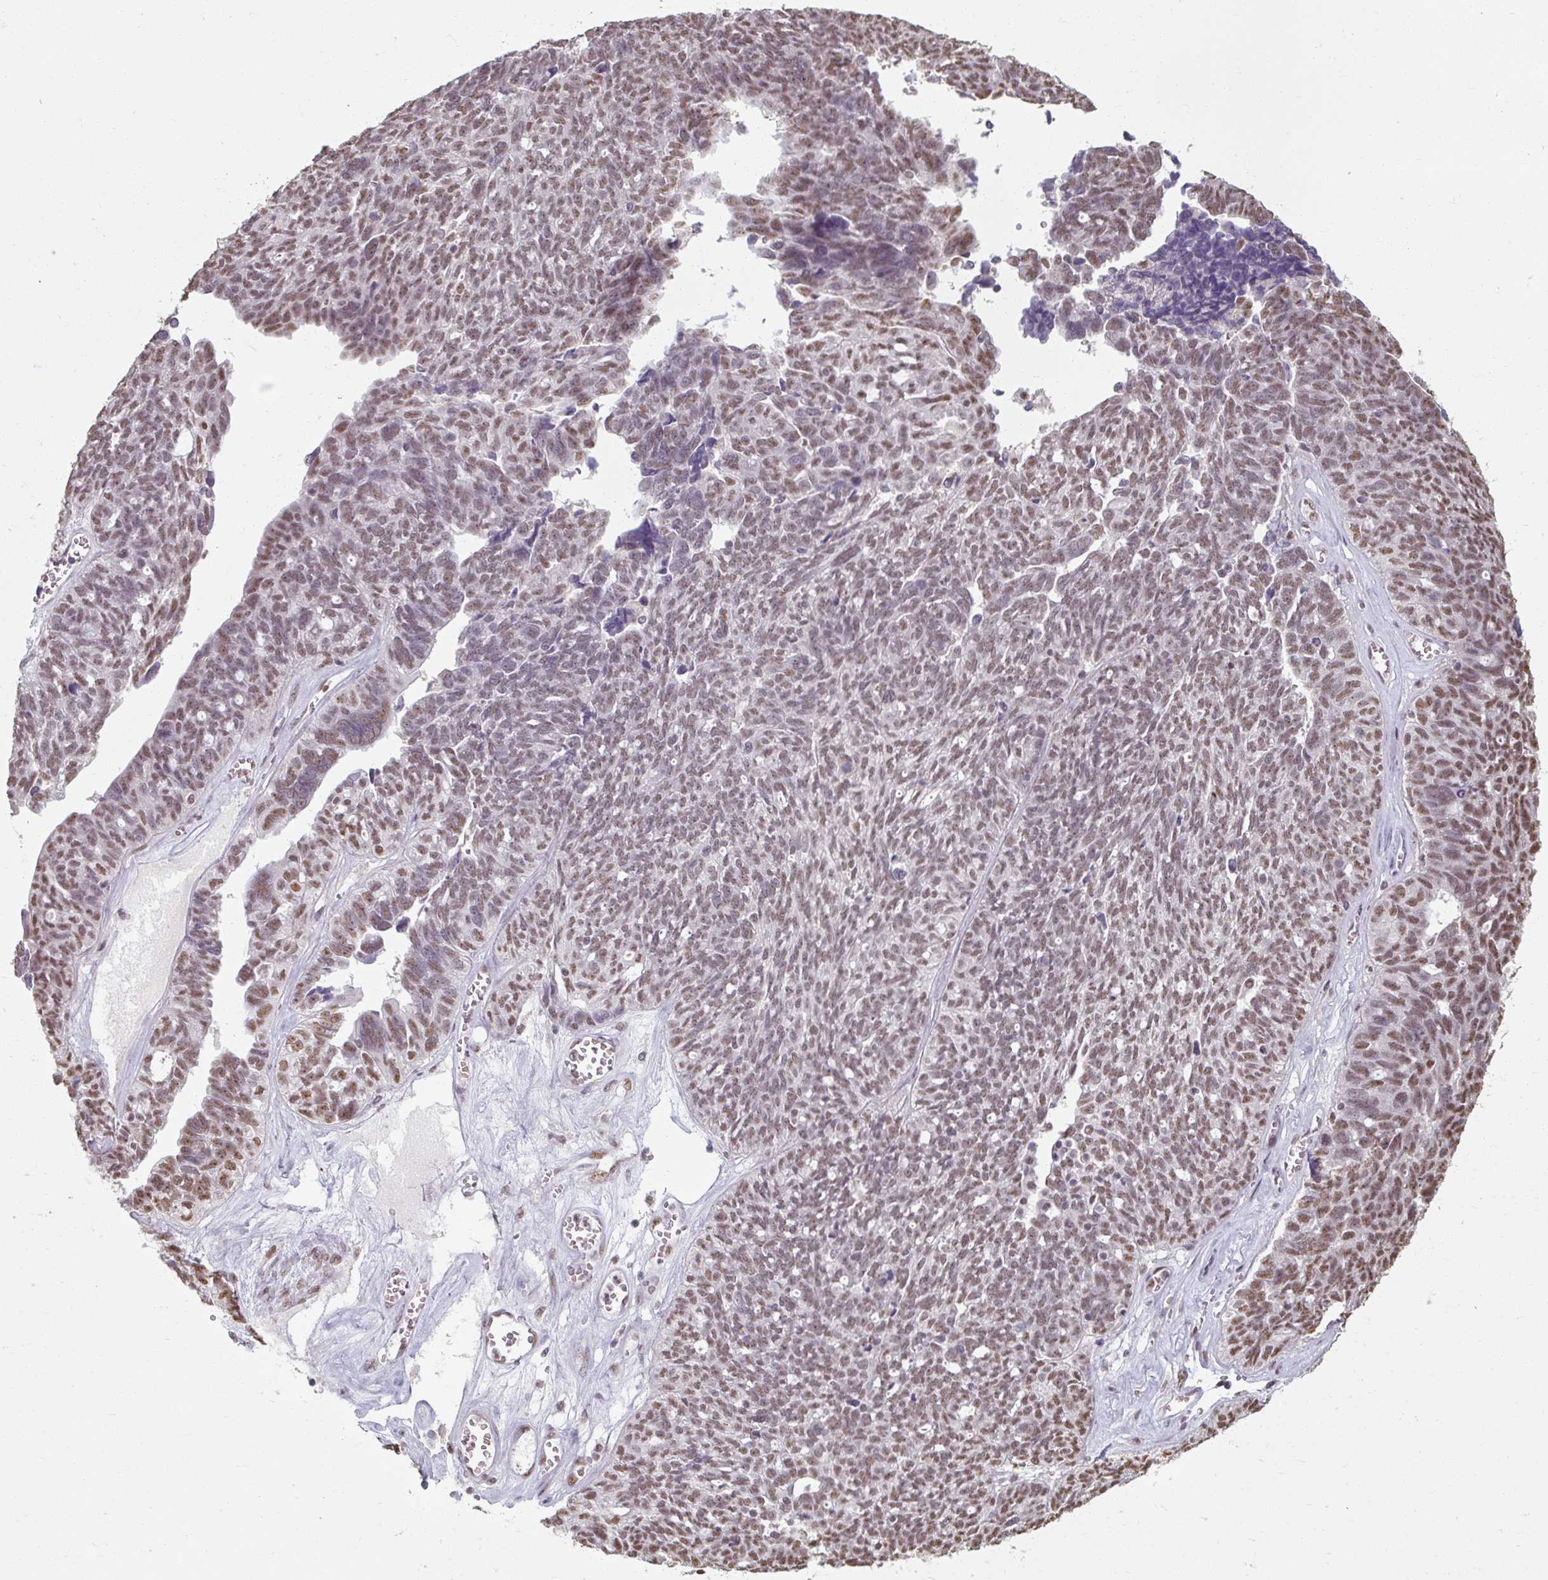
{"staining": {"intensity": "moderate", "quantity": "25%-75%", "location": "nuclear"}, "tissue": "ovarian cancer", "cell_type": "Tumor cells", "image_type": "cancer", "snomed": [{"axis": "morphology", "description": "Cystadenocarcinoma, serous, NOS"}, {"axis": "topography", "description": "Ovary"}], "caption": "Brown immunohistochemical staining in human serous cystadenocarcinoma (ovarian) demonstrates moderate nuclear staining in approximately 25%-75% of tumor cells. Nuclei are stained in blue.", "gene": "ZFTRAF1", "patient": {"sex": "female", "age": 79}}